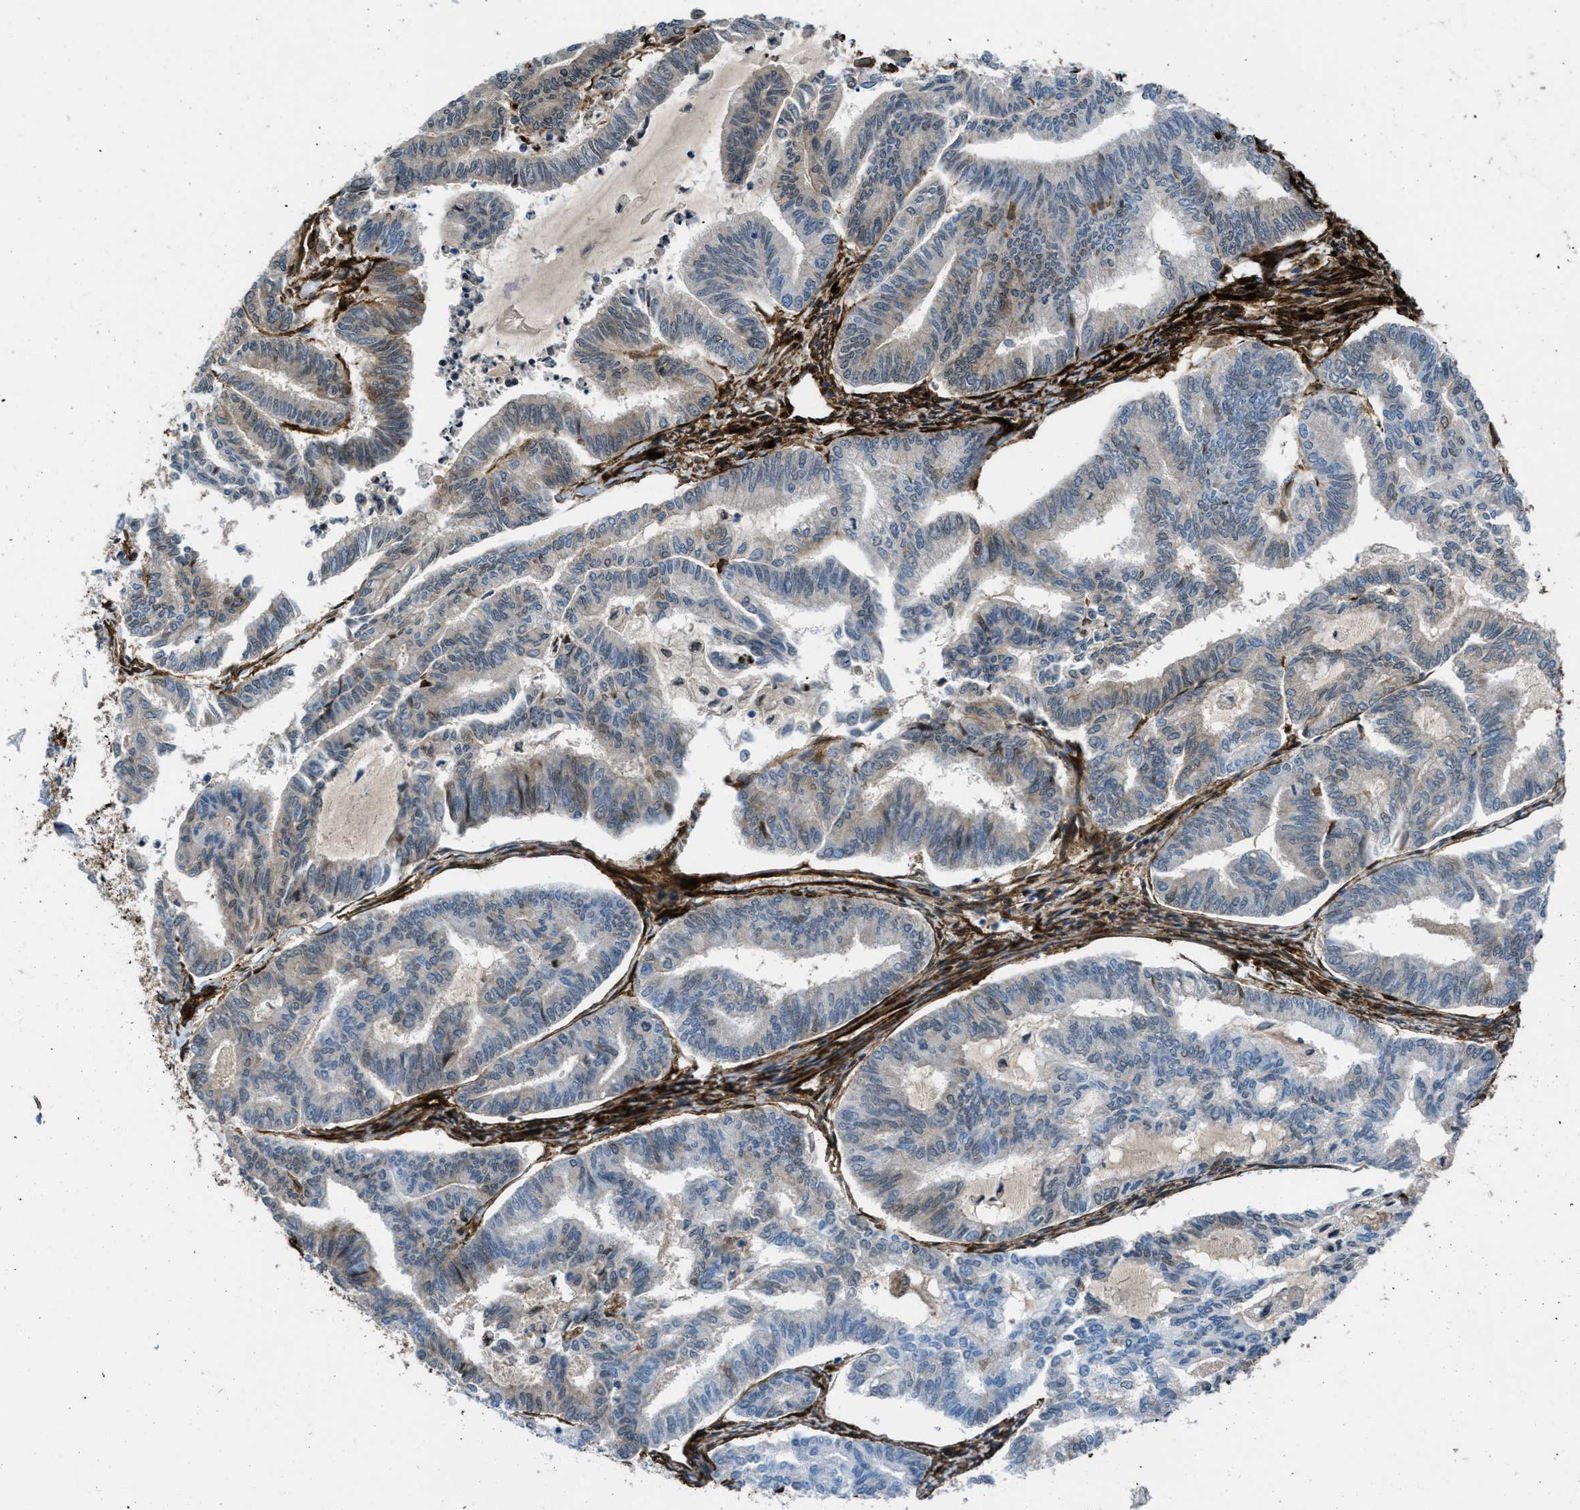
{"staining": {"intensity": "weak", "quantity": "<25%", "location": "cytoplasmic/membranous,nuclear"}, "tissue": "endometrial cancer", "cell_type": "Tumor cells", "image_type": "cancer", "snomed": [{"axis": "morphology", "description": "Adenocarcinoma, NOS"}, {"axis": "topography", "description": "Endometrium"}], "caption": "IHC histopathology image of neoplastic tissue: human endometrial cancer (adenocarcinoma) stained with DAB (3,3'-diaminobenzidine) reveals no significant protein positivity in tumor cells. (DAB (3,3'-diaminobenzidine) IHC visualized using brightfield microscopy, high magnification).", "gene": "CALD1", "patient": {"sex": "female", "age": 79}}